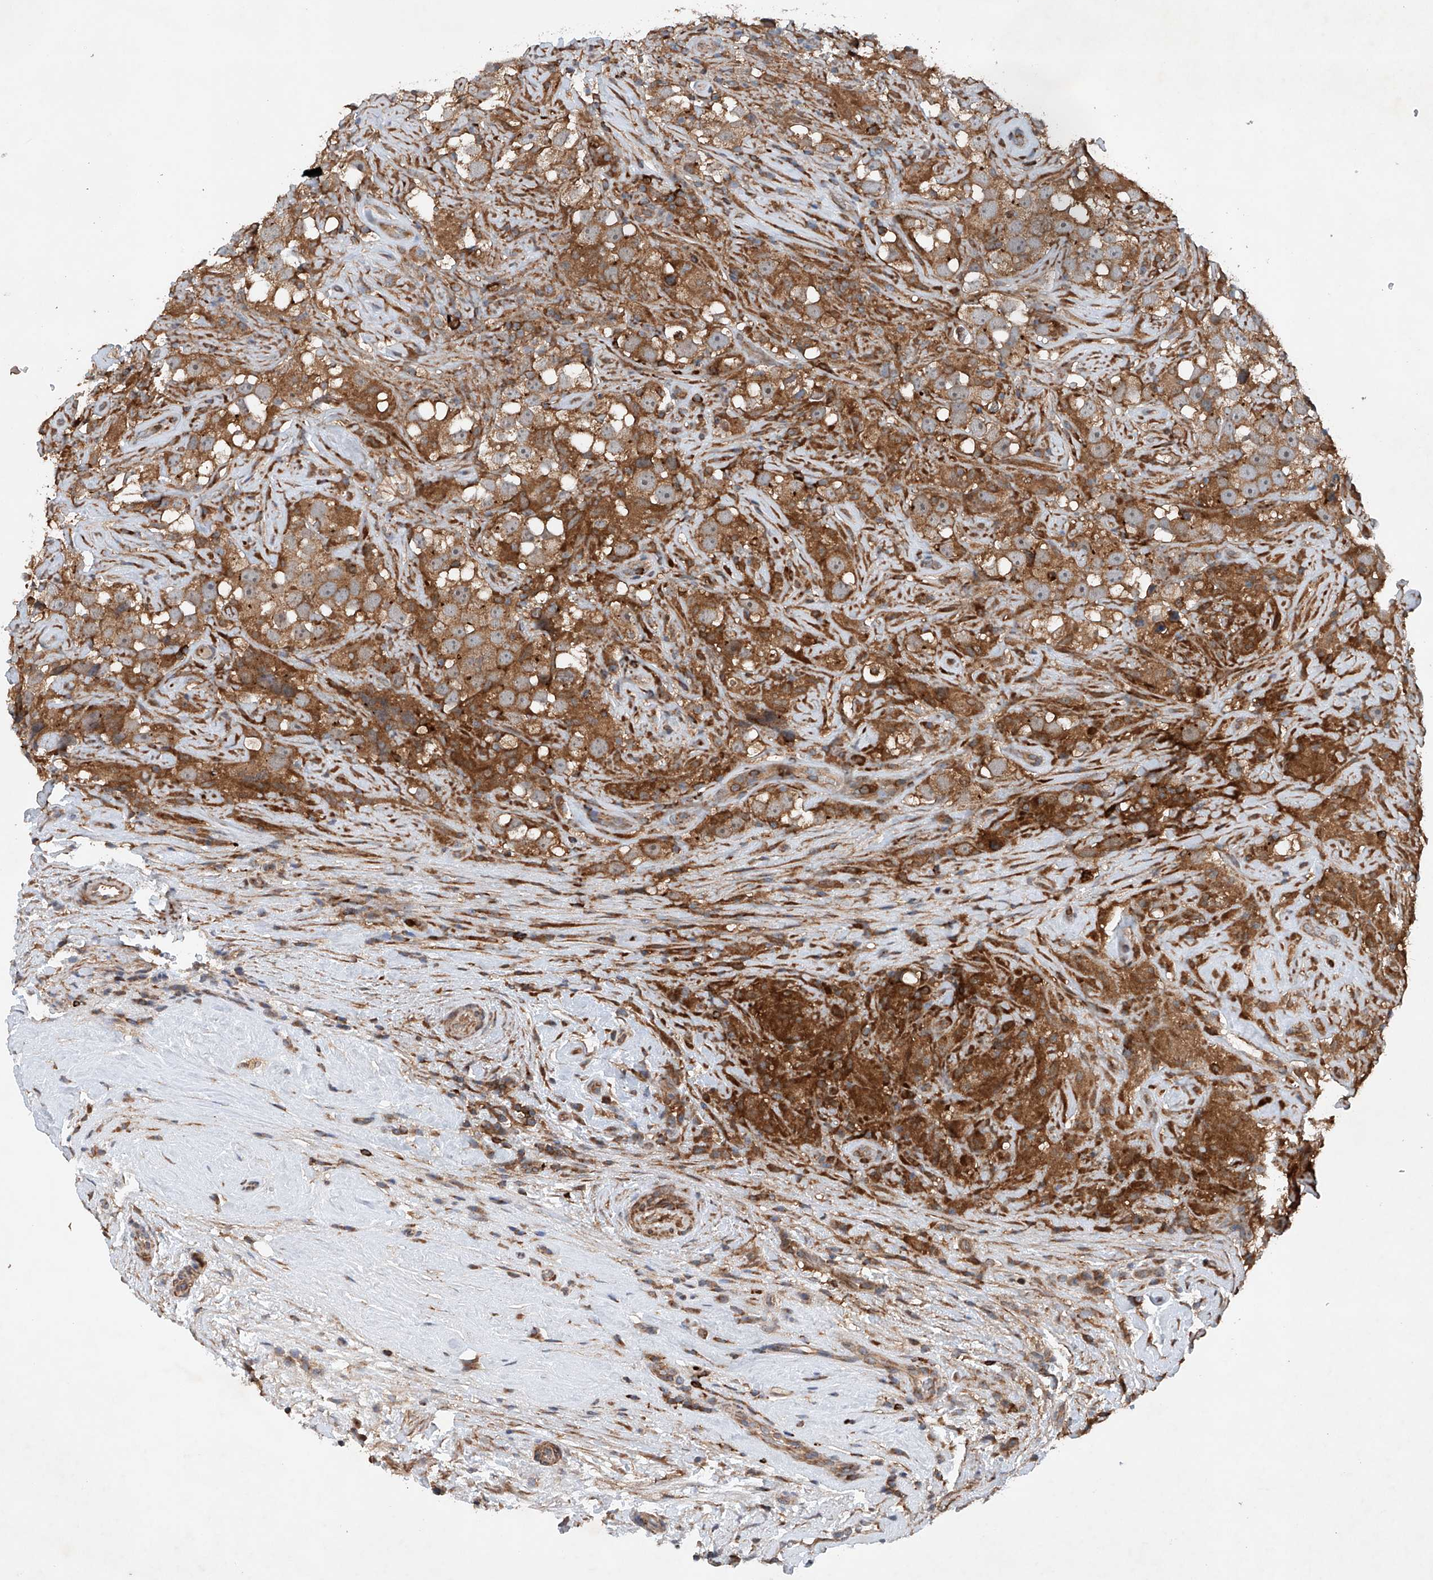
{"staining": {"intensity": "moderate", "quantity": ">75%", "location": "cytoplasmic/membranous"}, "tissue": "testis cancer", "cell_type": "Tumor cells", "image_type": "cancer", "snomed": [{"axis": "morphology", "description": "Seminoma, NOS"}, {"axis": "topography", "description": "Testis"}], "caption": "Immunohistochemical staining of testis cancer (seminoma) demonstrates medium levels of moderate cytoplasmic/membranous protein positivity in about >75% of tumor cells. (DAB (3,3'-diaminobenzidine) = brown stain, brightfield microscopy at high magnification).", "gene": "CEP85L", "patient": {"sex": "male", "age": 49}}